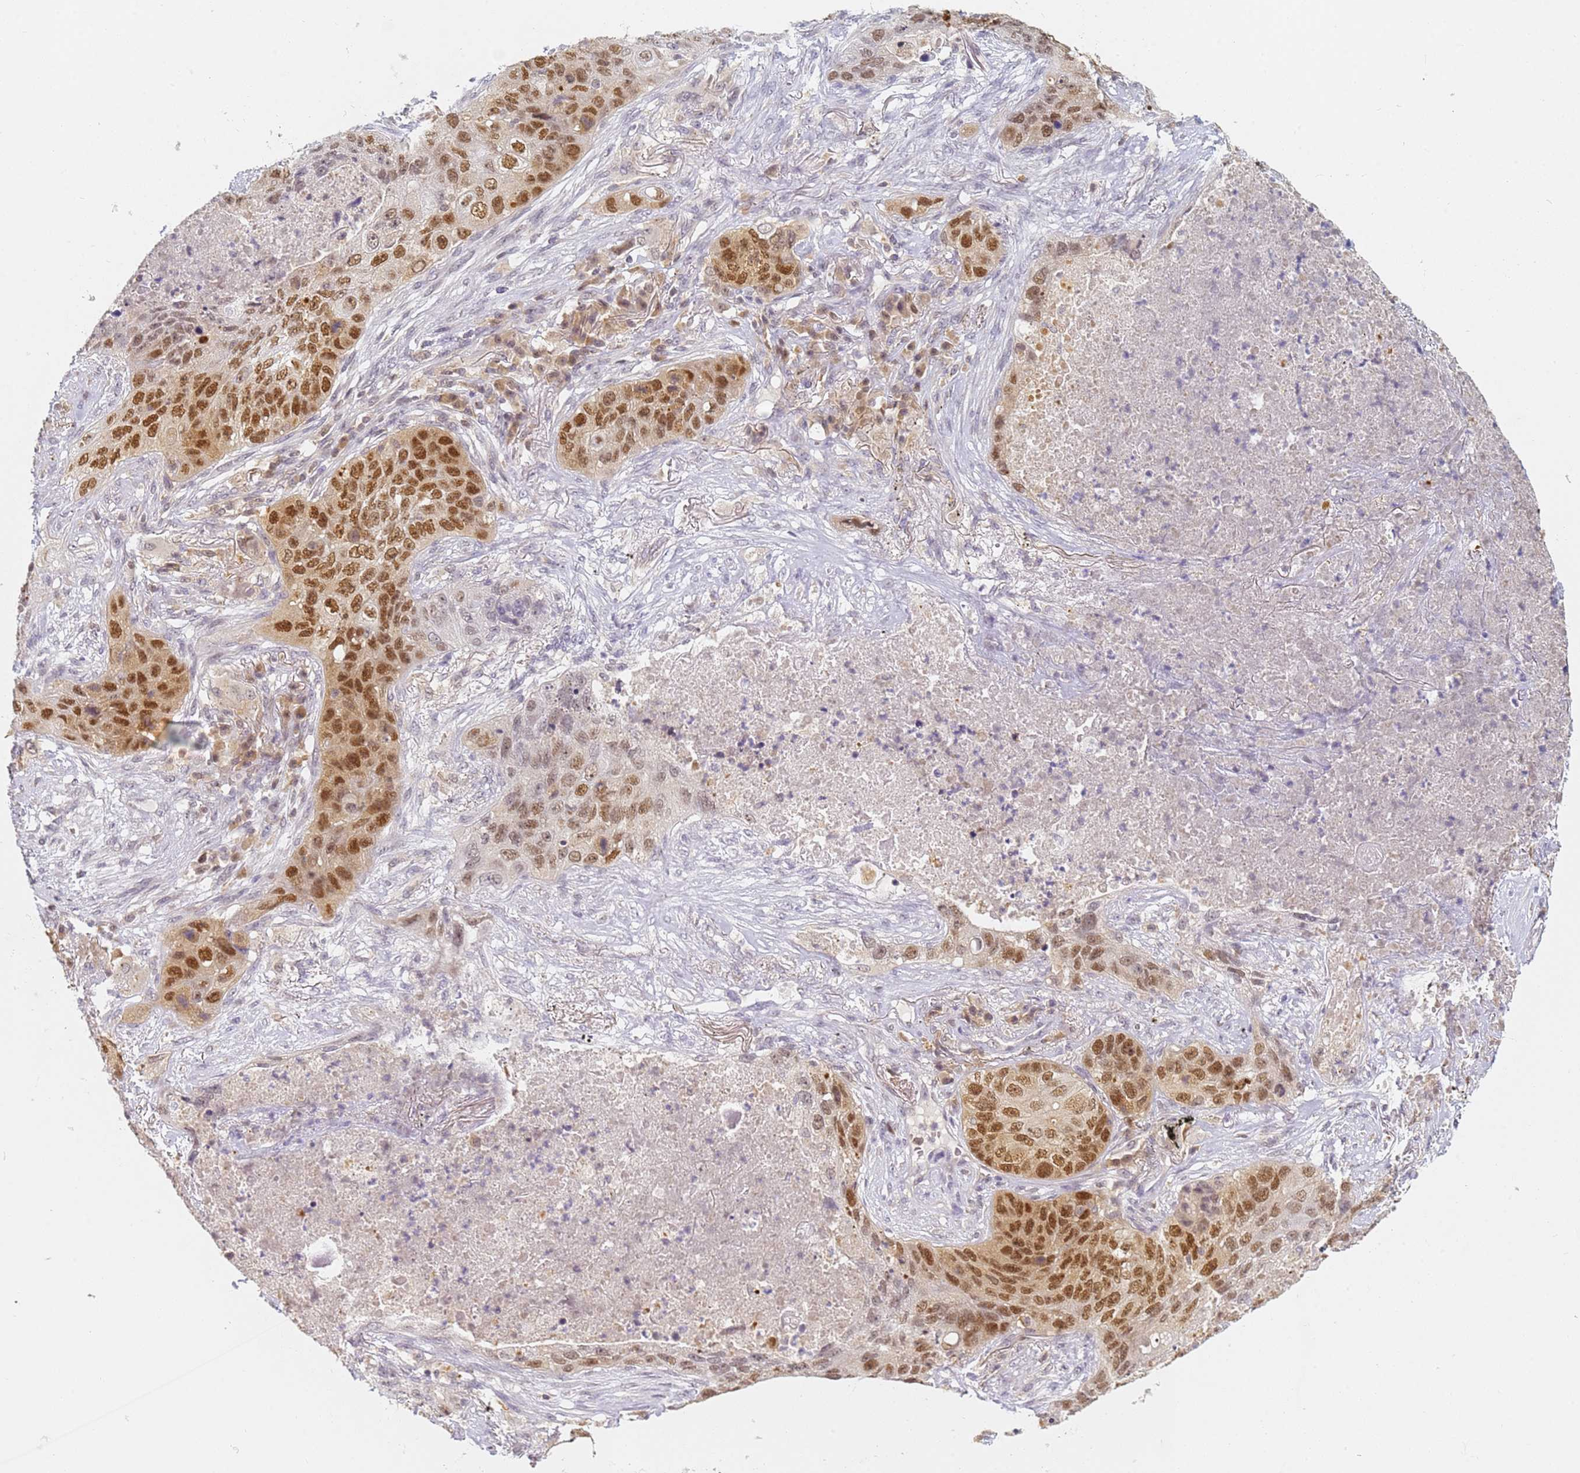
{"staining": {"intensity": "moderate", "quantity": ">75%", "location": "cytoplasmic/membranous,nuclear"}, "tissue": "lung cancer", "cell_type": "Tumor cells", "image_type": "cancer", "snomed": [{"axis": "morphology", "description": "Squamous cell carcinoma, NOS"}, {"axis": "topography", "description": "Lung"}], "caption": "Approximately >75% of tumor cells in human lung cancer display moderate cytoplasmic/membranous and nuclear protein expression as visualized by brown immunohistochemical staining.", "gene": "HMCES", "patient": {"sex": "female", "age": 63}}